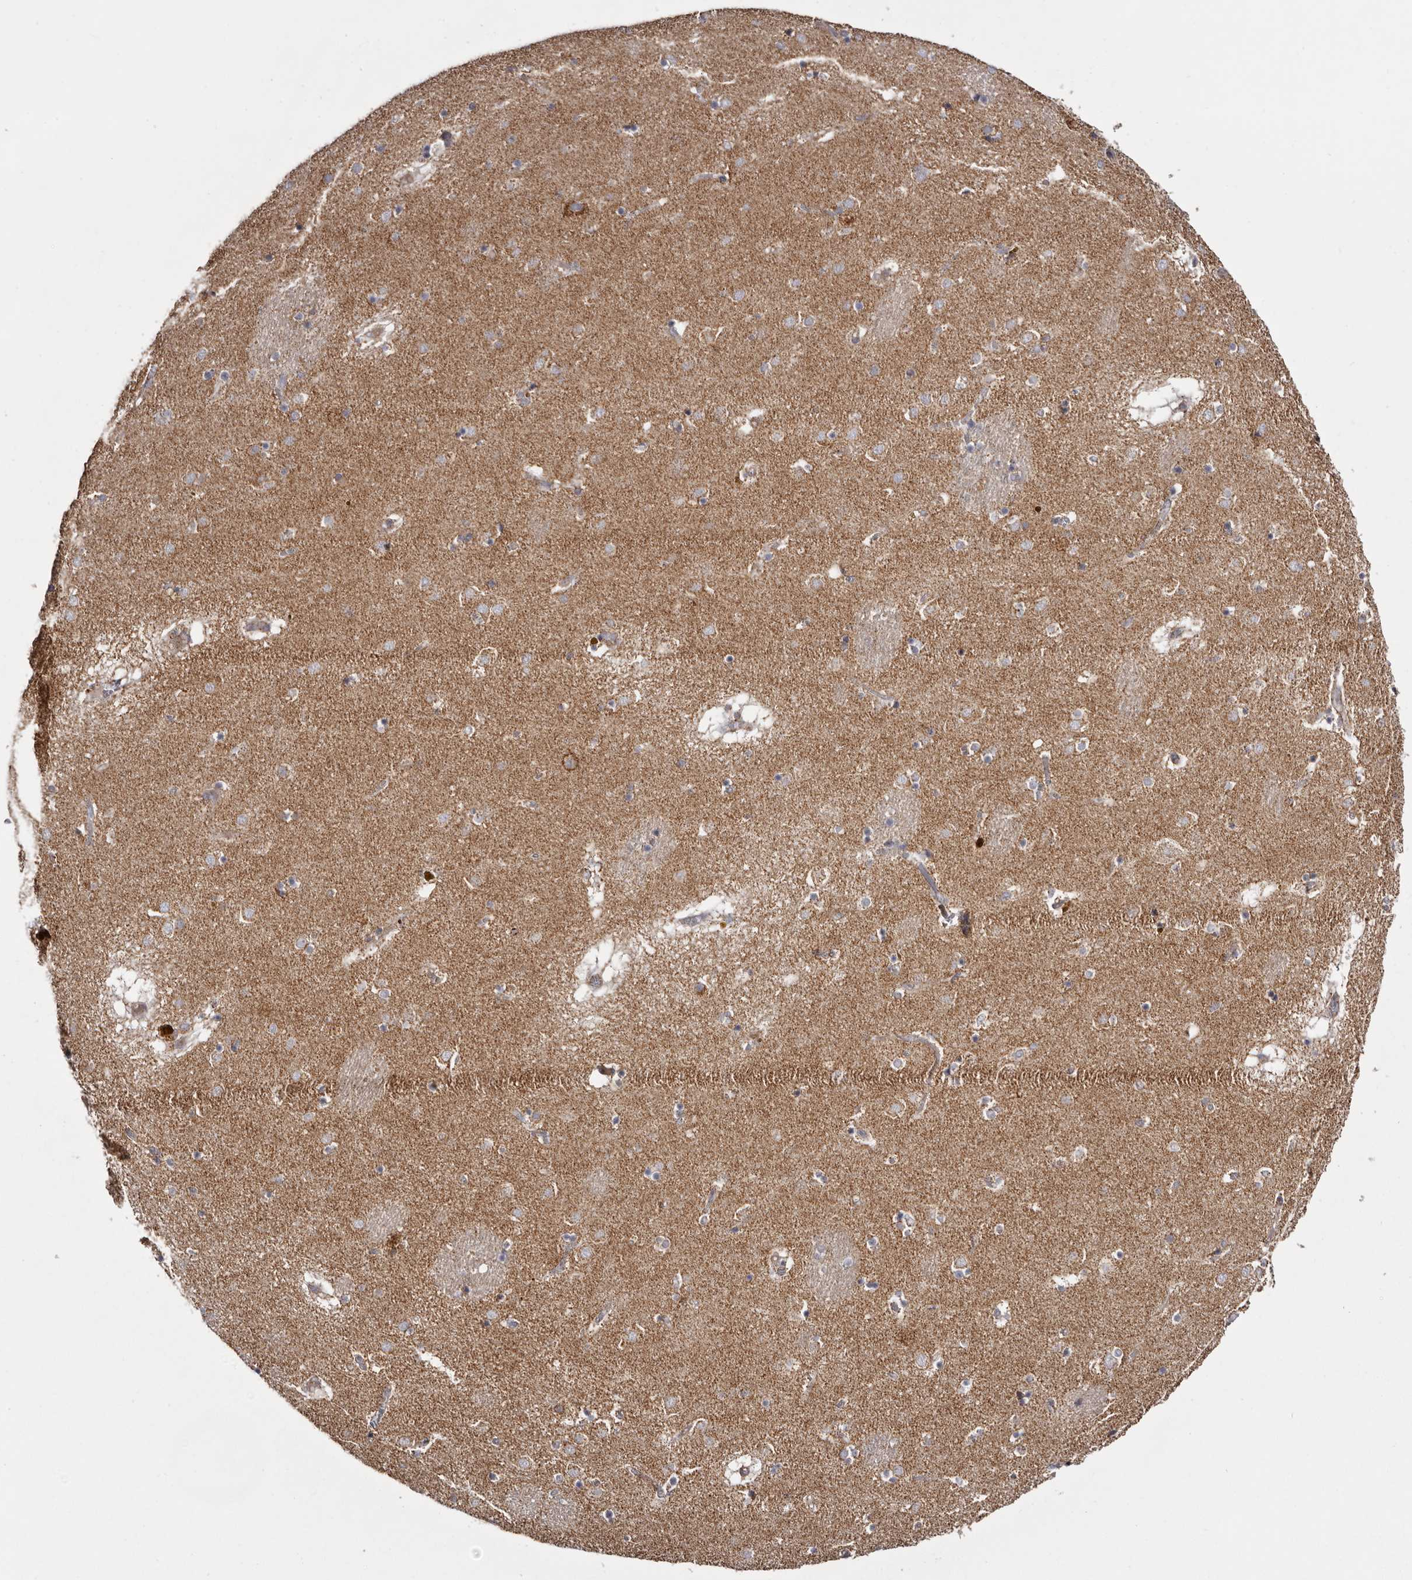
{"staining": {"intensity": "moderate", "quantity": "25%-75%", "location": "cytoplasmic/membranous"}, "tissue": "caudate", "cell_type": "Glial cells", "image_type": "normal", "snomed": [{"axis": "morphology", "description": "Normal tissue, NOS"}, {"axis": "topography", "description": "Lateral ventricle wall"}], "caption": "The micrograph shows a brown stain indicating the presence of a protein in the cytoplasmic/membranous of glial cells in caudate. (brown staining indicates protein expression, while blue staining denotes nuclei).", "gene": "MECR", "patient": {"sex": "male", "age": 70}}